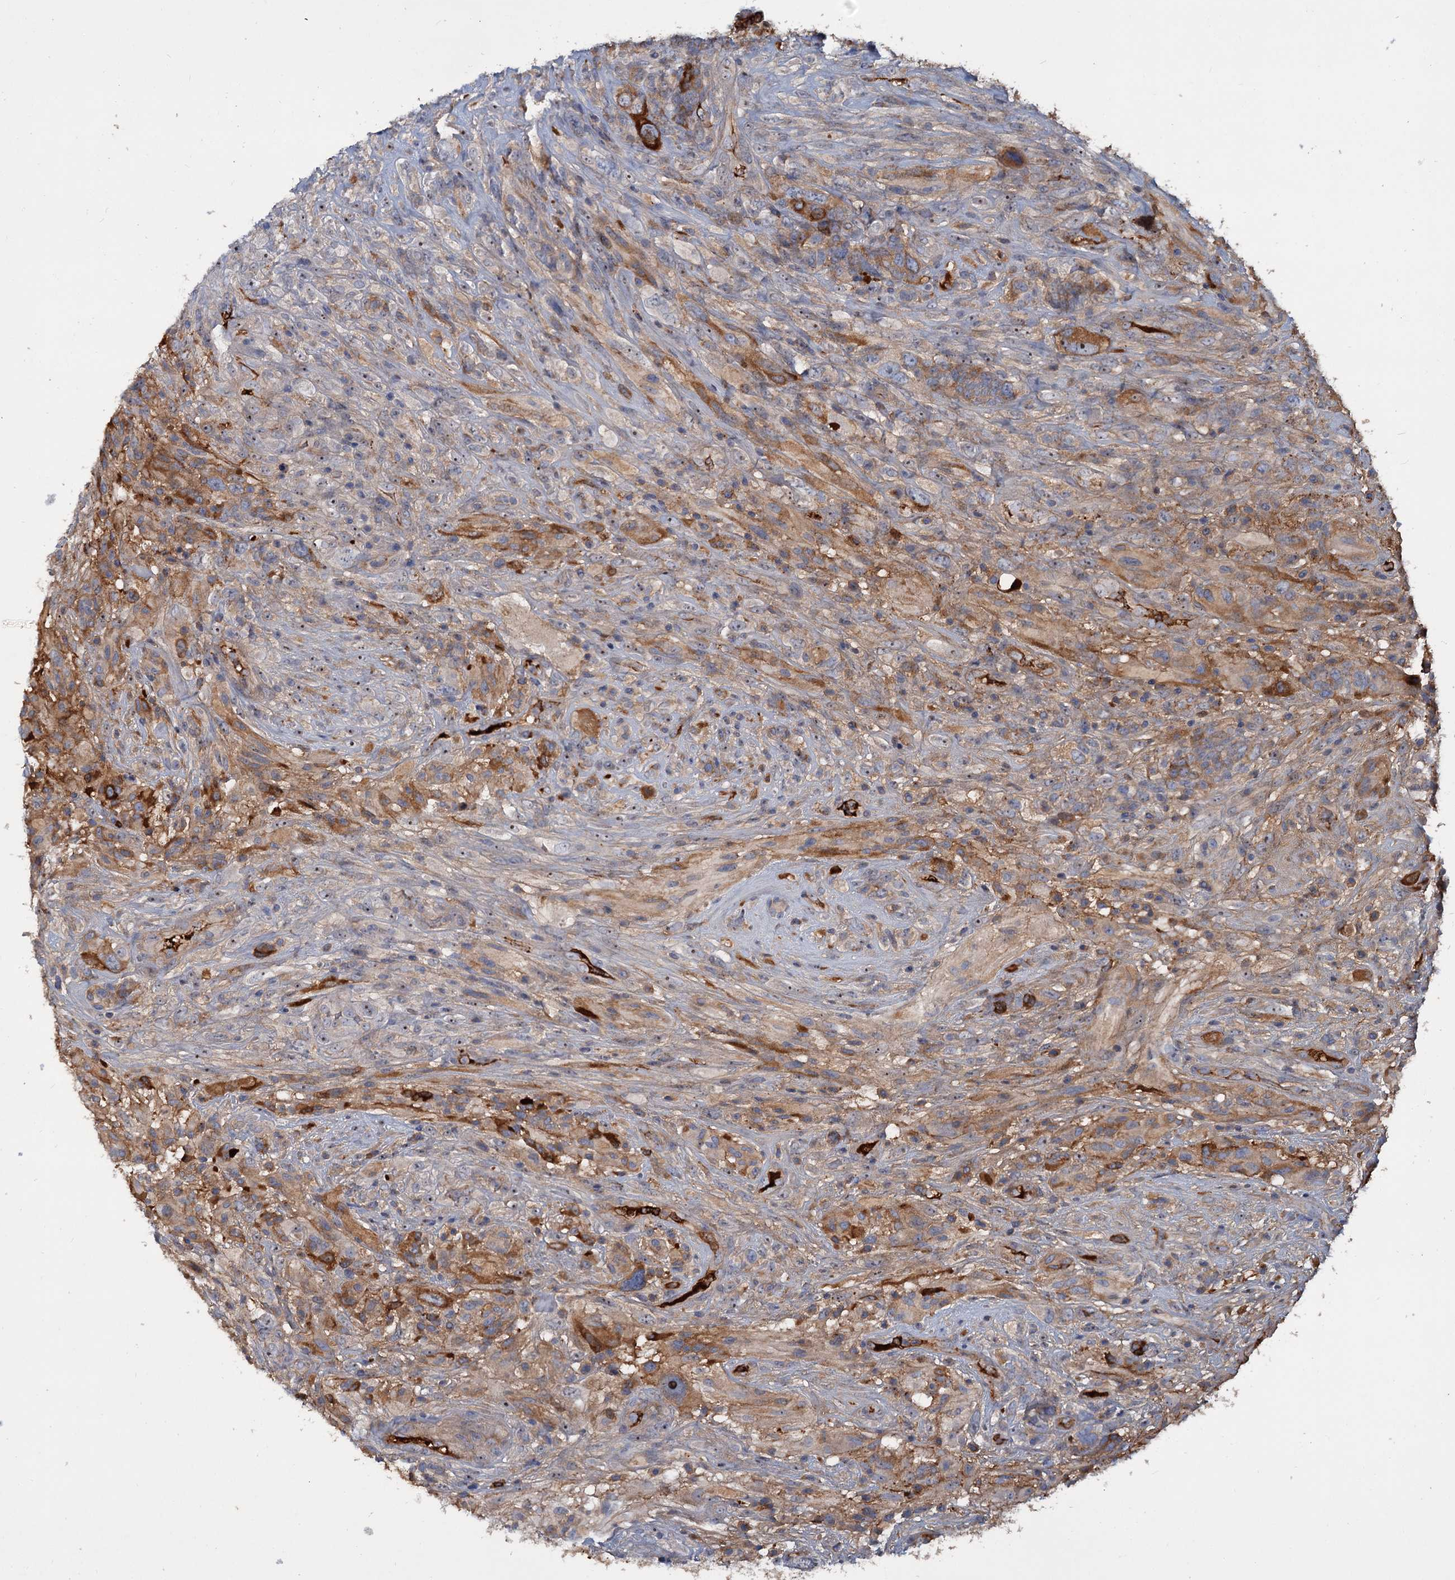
{"staining": {"intensity": "moderate", "quantity": "<25%", "location": "cytoplasmic/membranous"}, "tissue": "glioma", "cell_type": "Tumor cells", "image_type": "cancer", "snomed": [{"axis": "morphology", "description": "Glioma, malignant, High grade"}, {"axis": "topography", "description": "Brain"}], "caption": "Immunohistochemical staining of human glioma displays moderate cytoplasmic/membranous protein staining in approximately <25% of tumor cells.", "gene": "CHRD", "patient": {"sex": "male", "age": 61}}